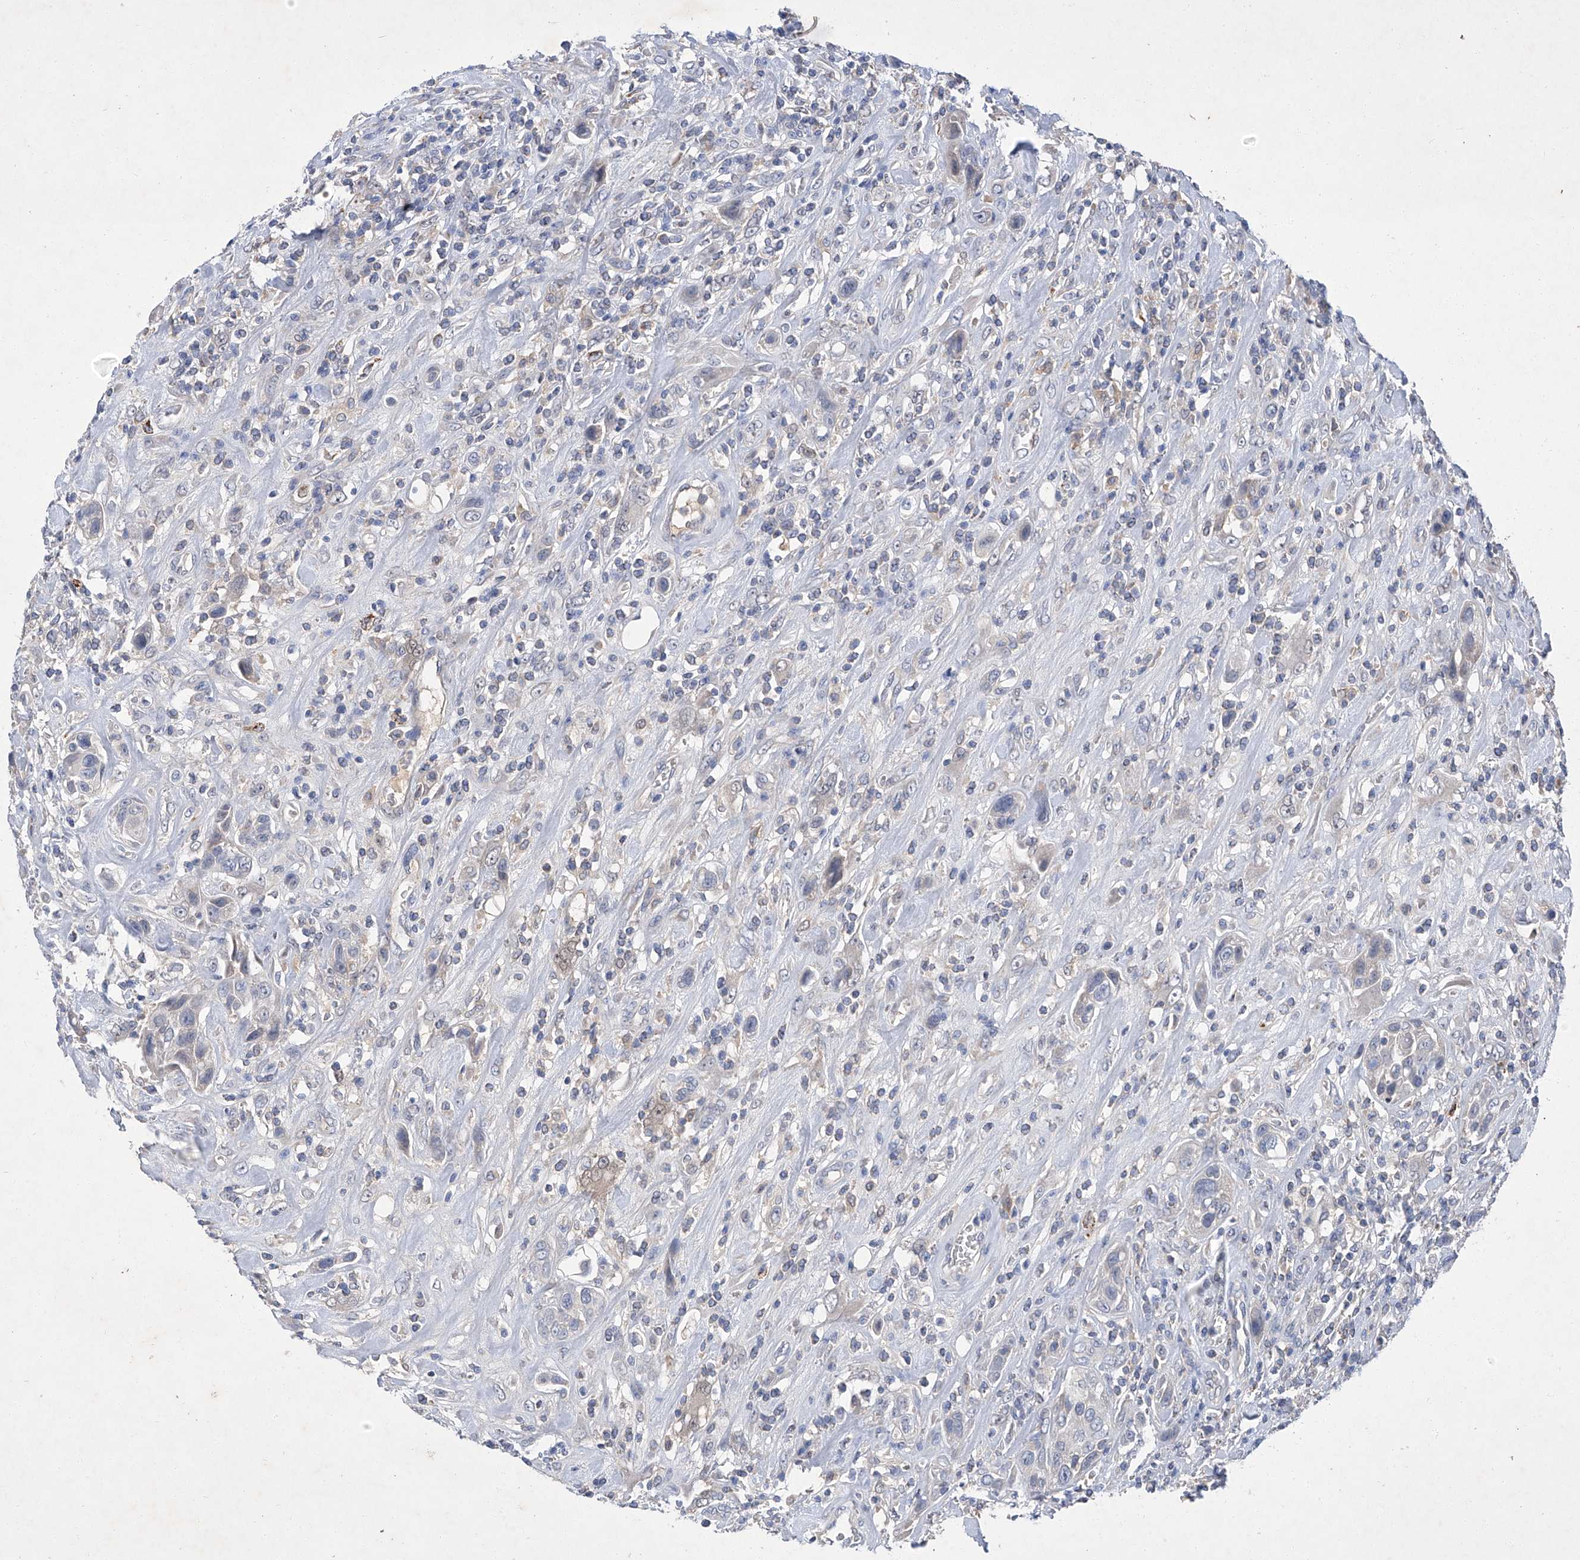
{"staining": {"intensity": "weak", "quantity": "25%-75%", "location": "cytoplasmic/membranous"}, "tissue": "urothelial cancer", "cell_type": "Tumor cells", "image_type": "cancer", "snomed": [{"axis": "morphology", "description": "Urothelial carcinoma, High grade"}, {"axis": "topography", "description": "Urinary bladder"}], "caption": "Immunohistochemistry of human urothelial carcinoma (high-grade) shows low levels of weak cytoplasmic/membranous expression in approximately 25%-75% of tumor cells. (brown staining indicates protein expression, while blue staining denotes nuclei).", "gene": "SBK2", "patient": {"sex": "male", "age": 50}}